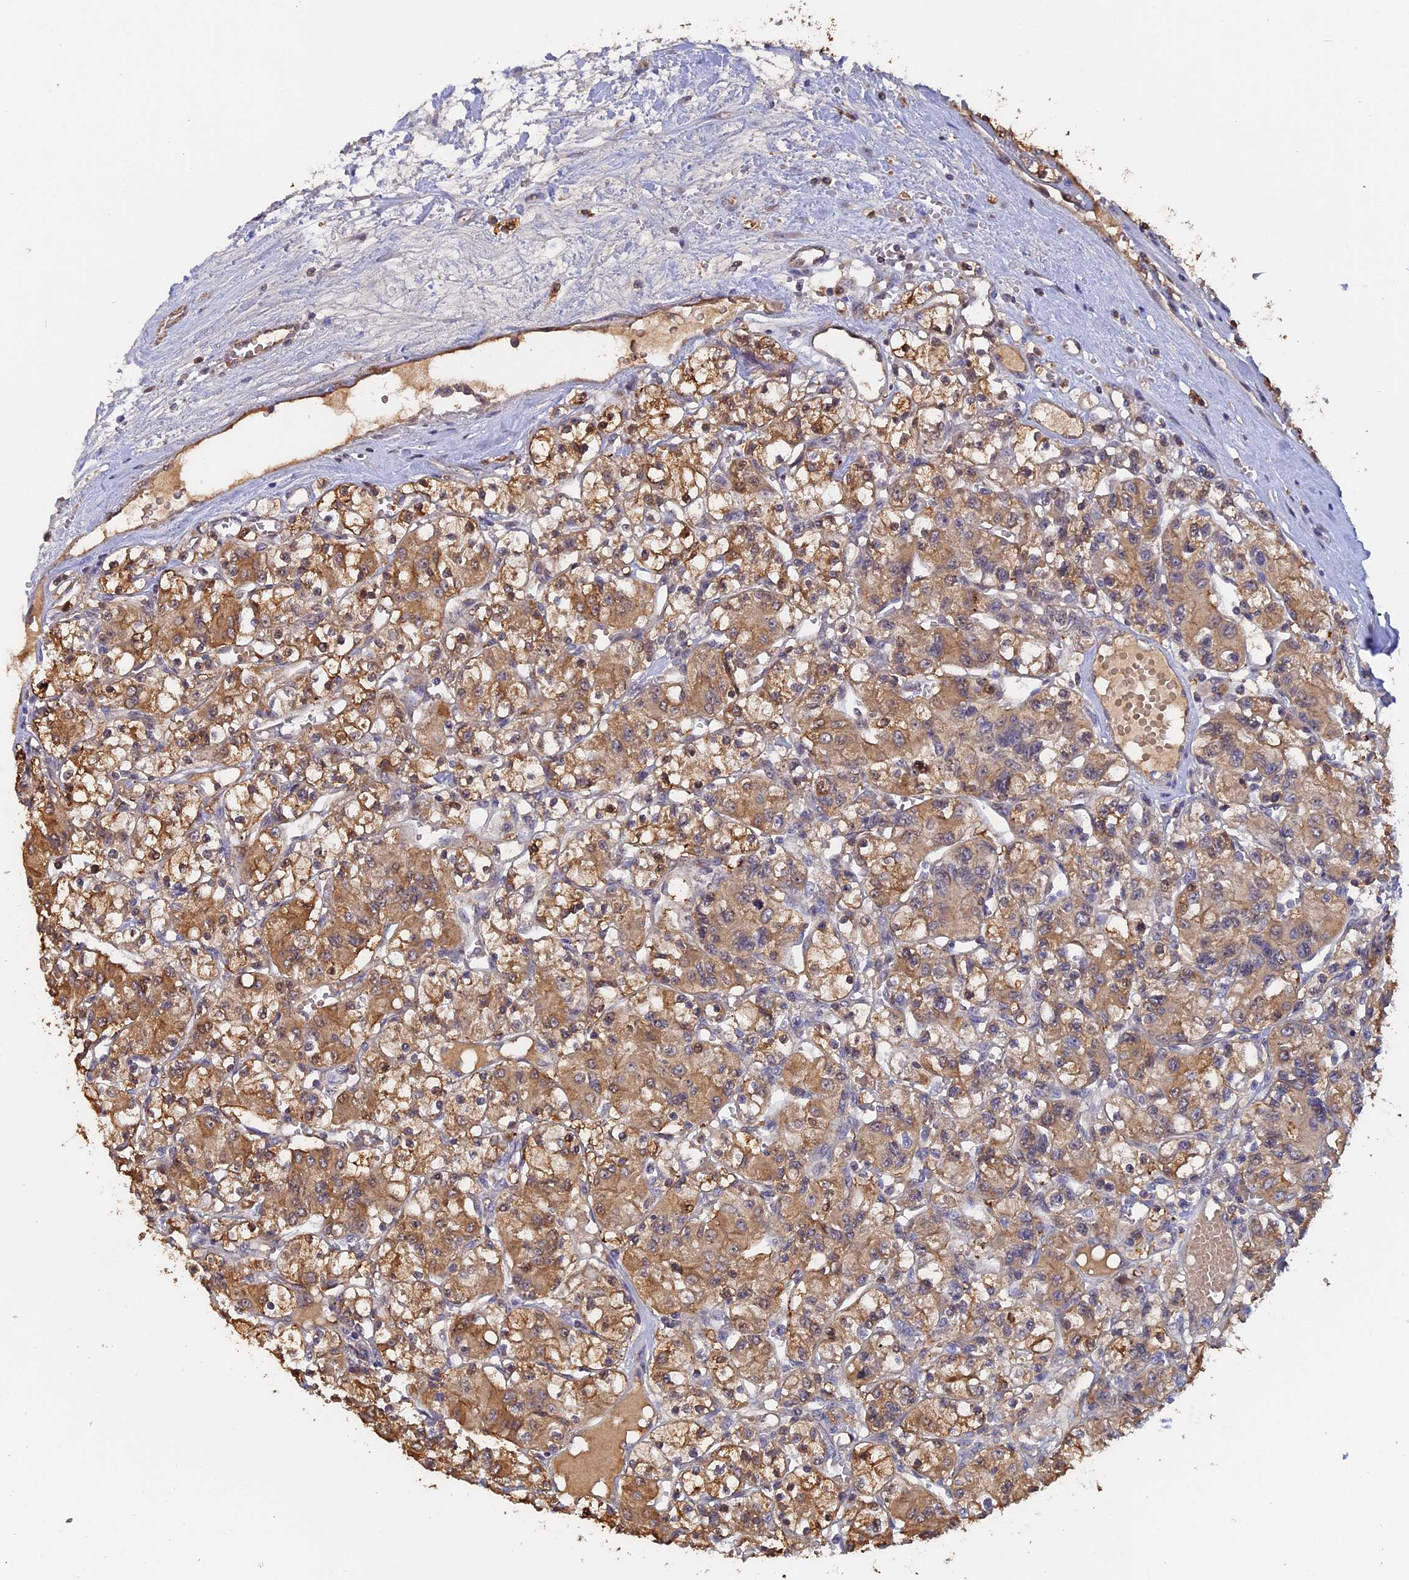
{"staining": {"intensity": "moderate", "quantity": ">75%", "location": "cytoplasmic/membranous"}, "tissue": "renal cancer", "cell_type": "Tumor cells", "image_type": "cancer", "snomed": [{"axis": "morphology", "description": "Adenocarcinoma, NOS"}, {"axis": "topography", "description": "Kidney"}], "caption": "IHC (DAB) staining of renal adenocarcinoma reveals moderate cytoplasmic/membranous protein expression in about >75% of tumor cells.", "gene": "FAM98C", "patient": {"sex": "female", "age": 59}}